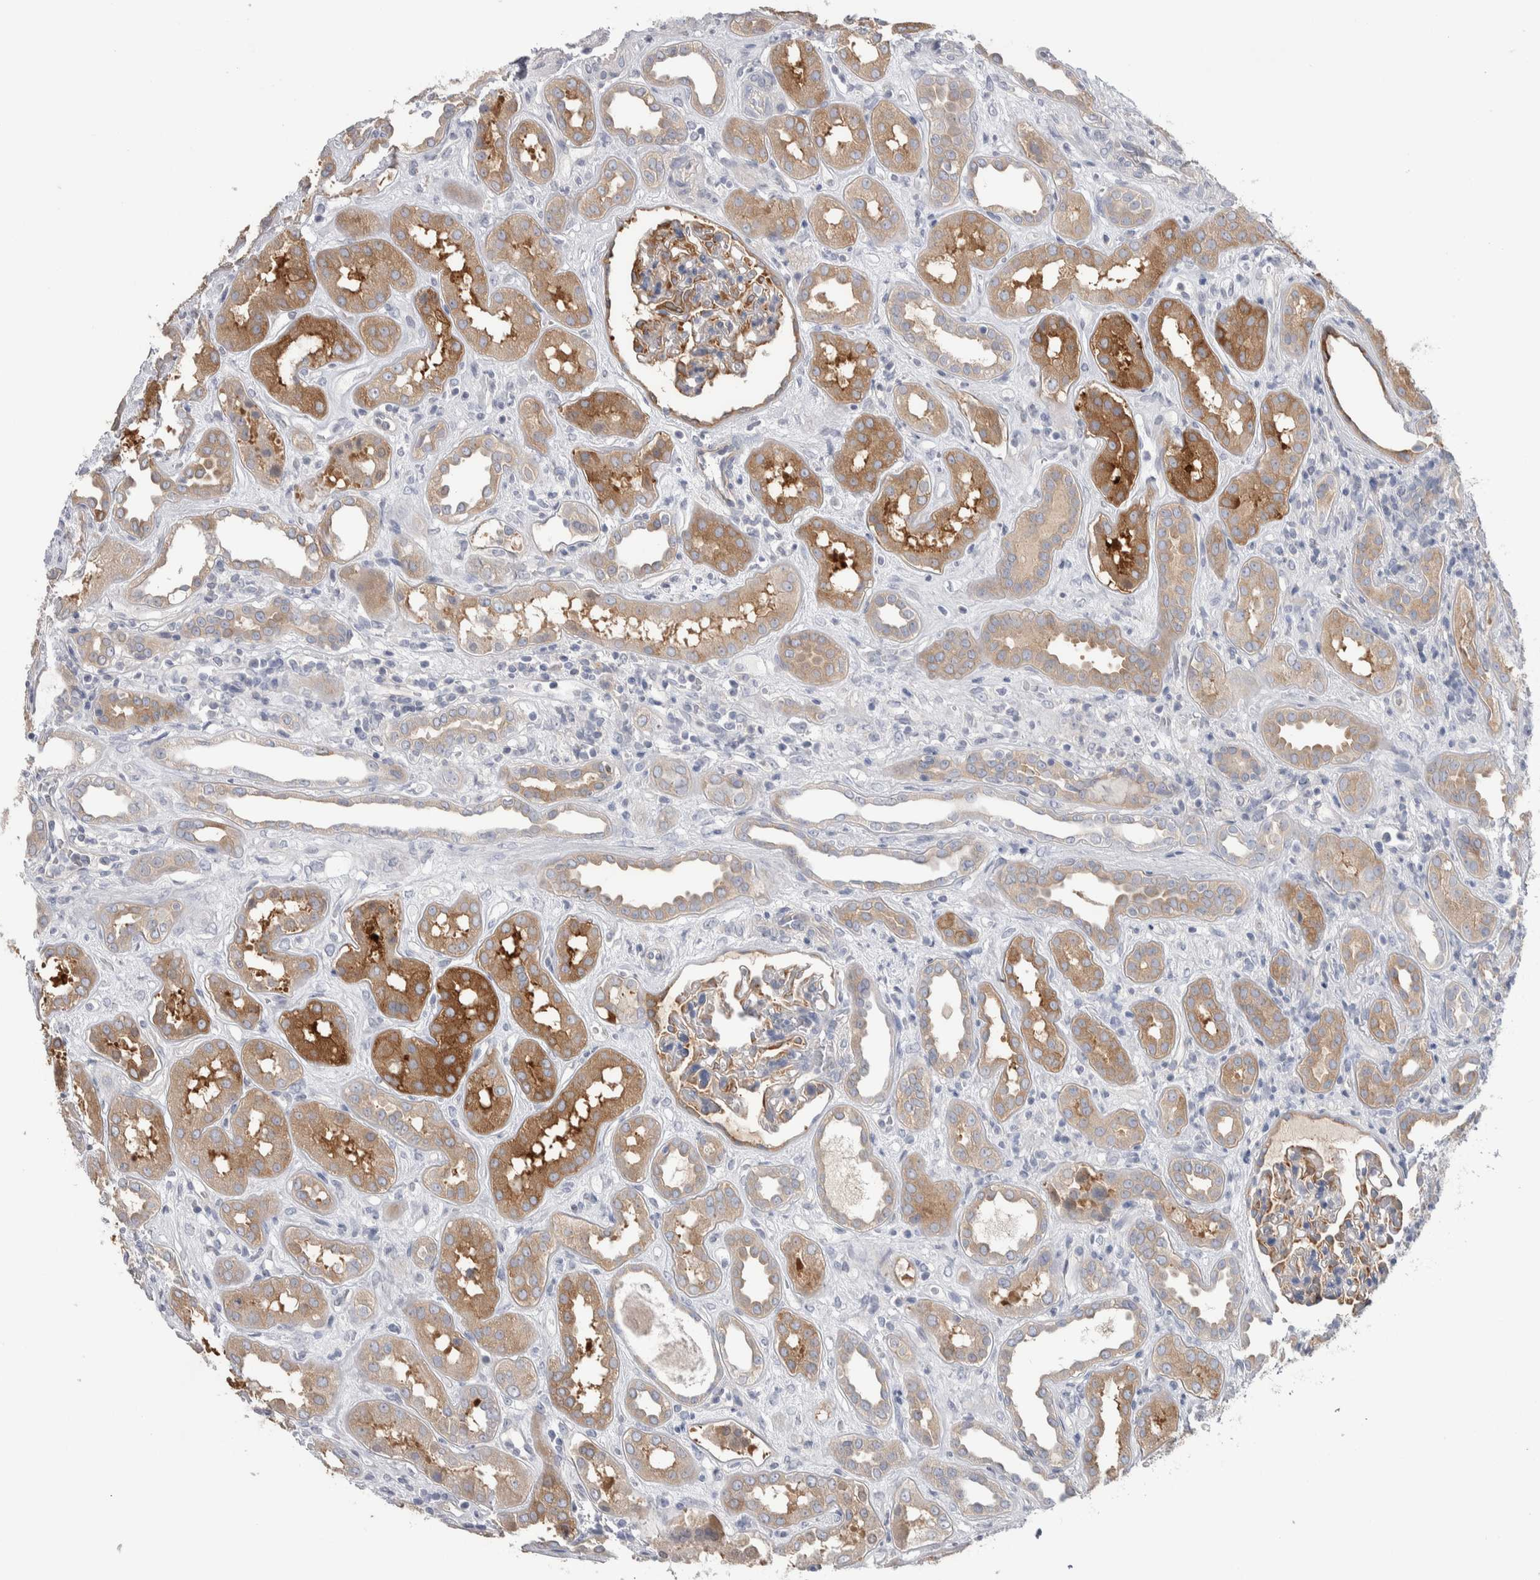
{"staining": {"intensity": "moderate", "quantity": "<25%", "location": "cytoplasmic/membranous"}, "tissue": "kidney", "cell_type": "Cells in glomeruli", "image_type": "normal", "snomed": [{"axis": "morphology", "description": "Normal tissue, NOS"}, {"axis": "topography", "description": "Kidney"}], "caption": "Protein staining of unremarkable kidney demonstrates moderate cytoplasmic/membranous positivity in approximately <25% of cells in glomeruli.", "gene": "GPHN", "patient": {"sex": "male", "age": 59}}